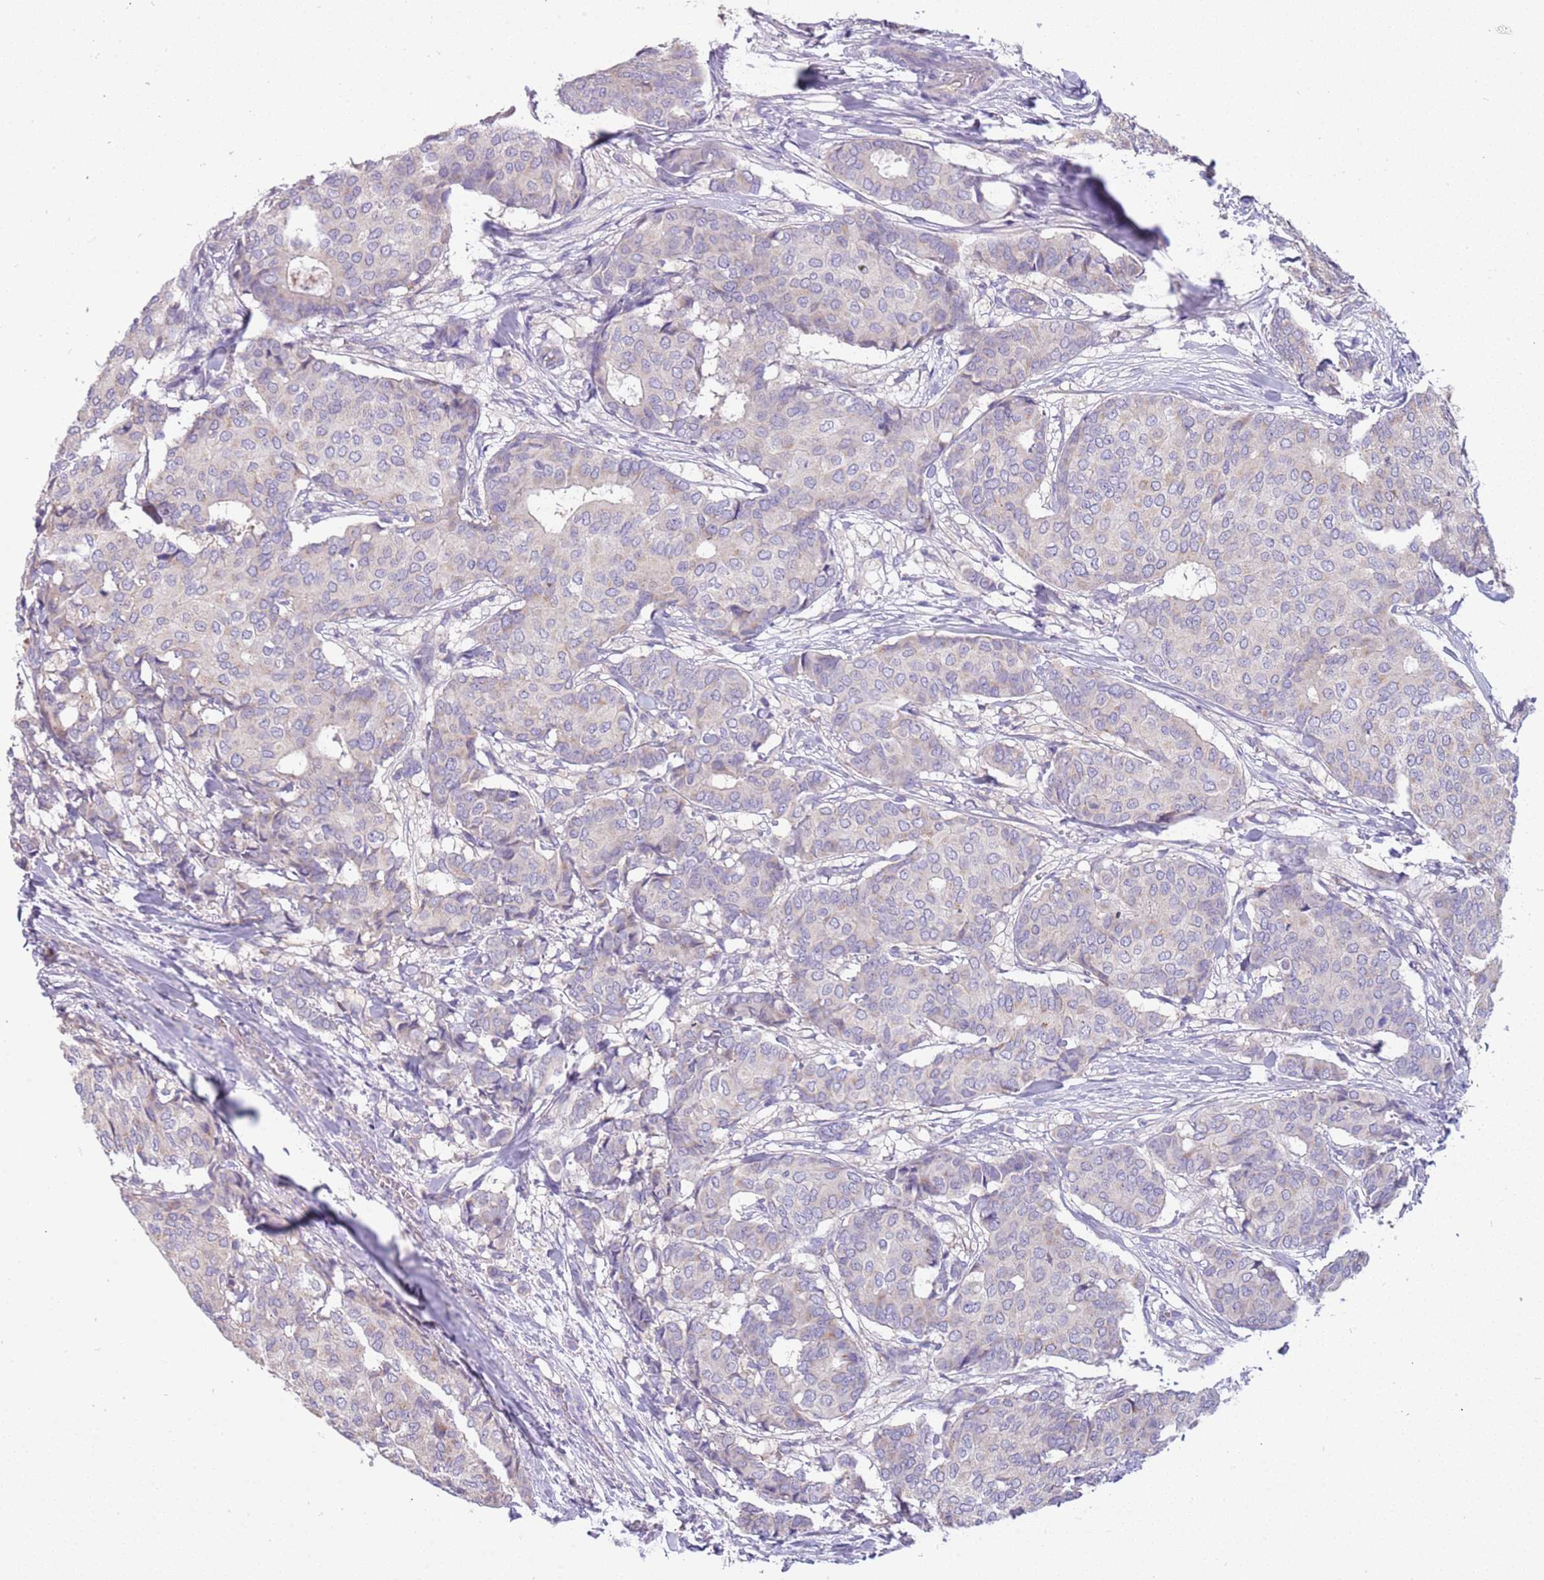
{"staining": {"intensity": "negative", "quantity": "none", "location": "none"}, "tissue": "breast cancer", "cell_type": "Tumor cells", "image_type": "cancer", "snomed": [{"axis": "morphology", "description": "Duct carcinoma"}, {"axis": "topography", "description": "Breast"}], "caption": "Invasive ductal carcinoma (breast) was stained to show a protein in brown. There is no significant expression in tumor cells.", "gene": "RHCG", "patient": {"sex": "female", "age": 75}}